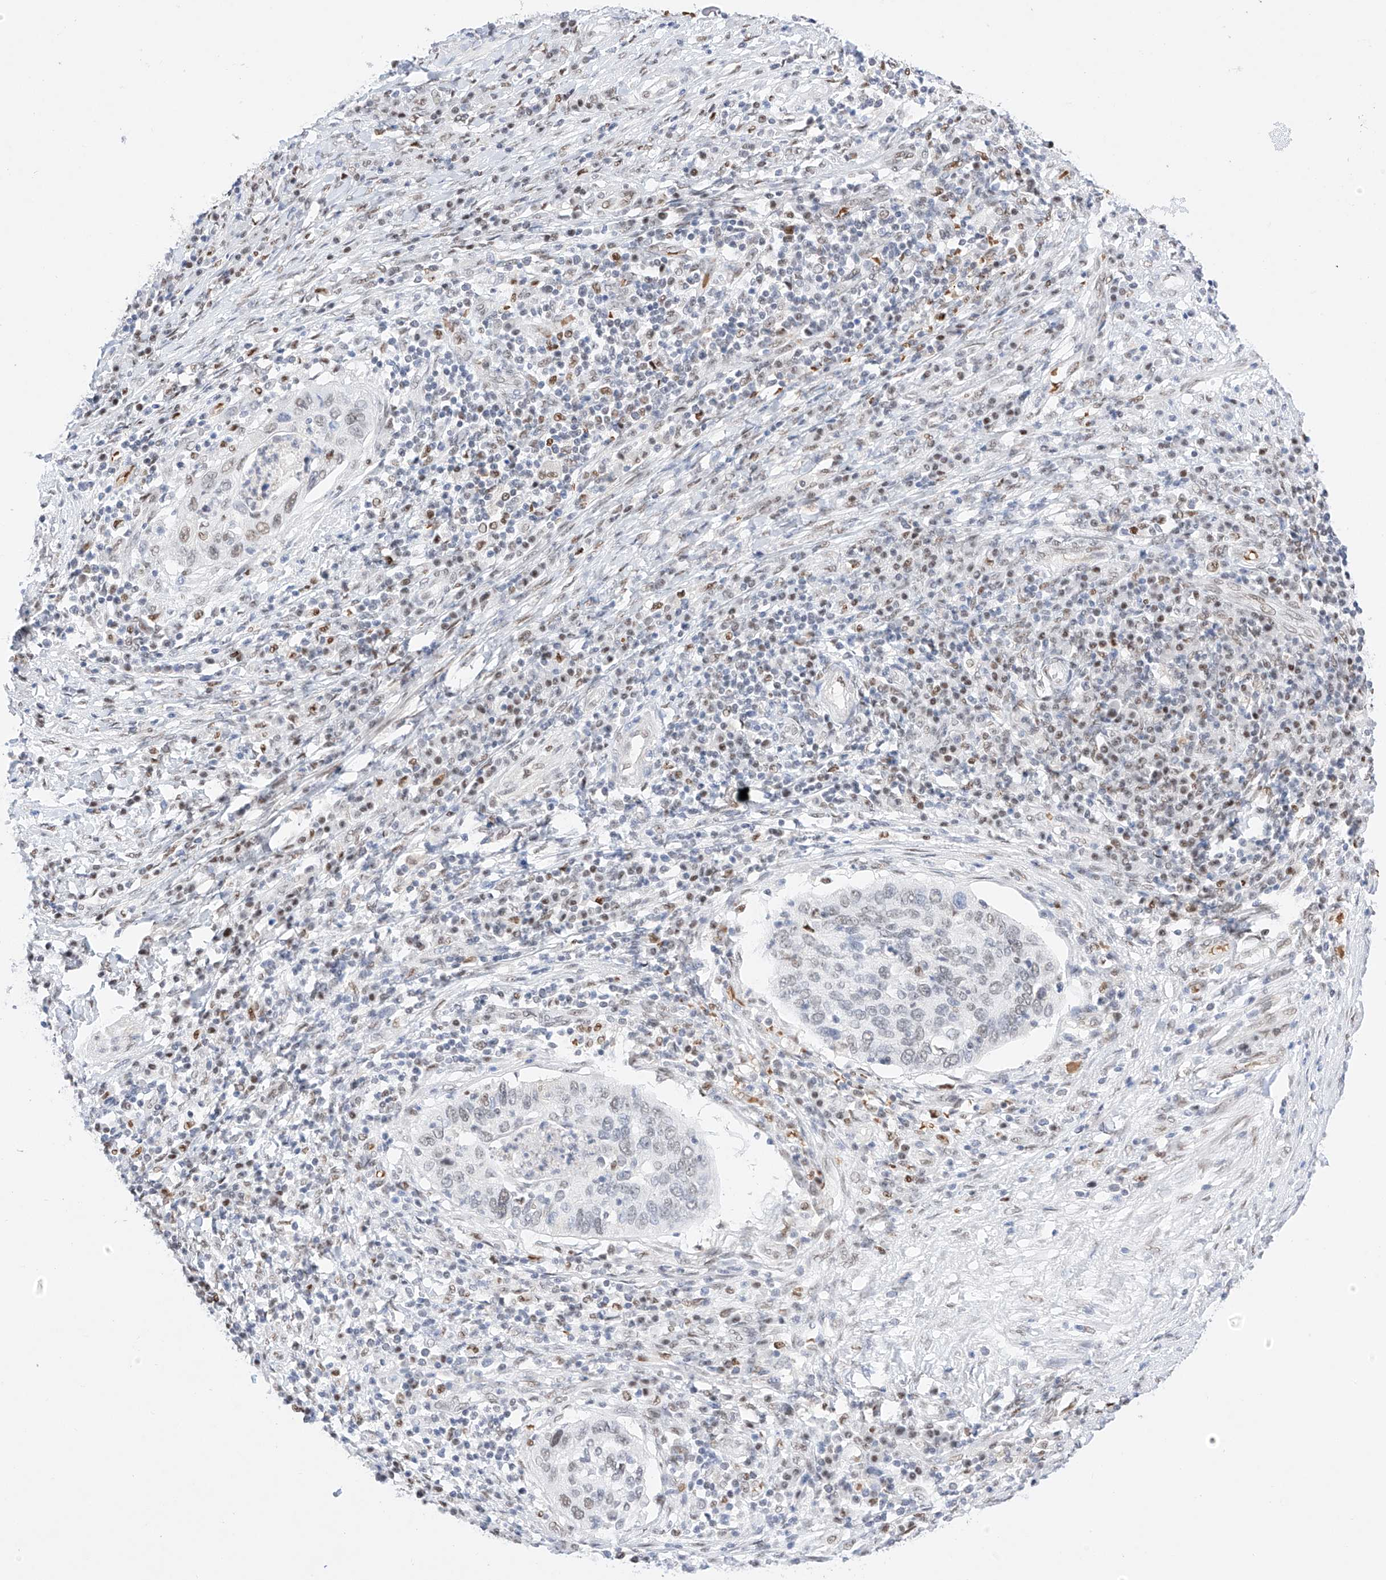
{"staining": {"intensity": "negative", "quantity": "none", "location": "none"}, "tissue": "cervical cancer", "cell_type": "Tumor cells", "image_type": "cancer", "snomed": [{"axis": "morphology", "description": "Squamous cell carcinoma, NOS"}, {"axis": "topography", "description": "Cervix"}], "caption": "Immunohistochemistry (IHC) histopathology image of squamous cell carcinoma (cervical) stained for a protein (brown), which reveals no staining in tumor cells.", "gene": "APIP", "patient": {"sex": "female", "age": 38}}